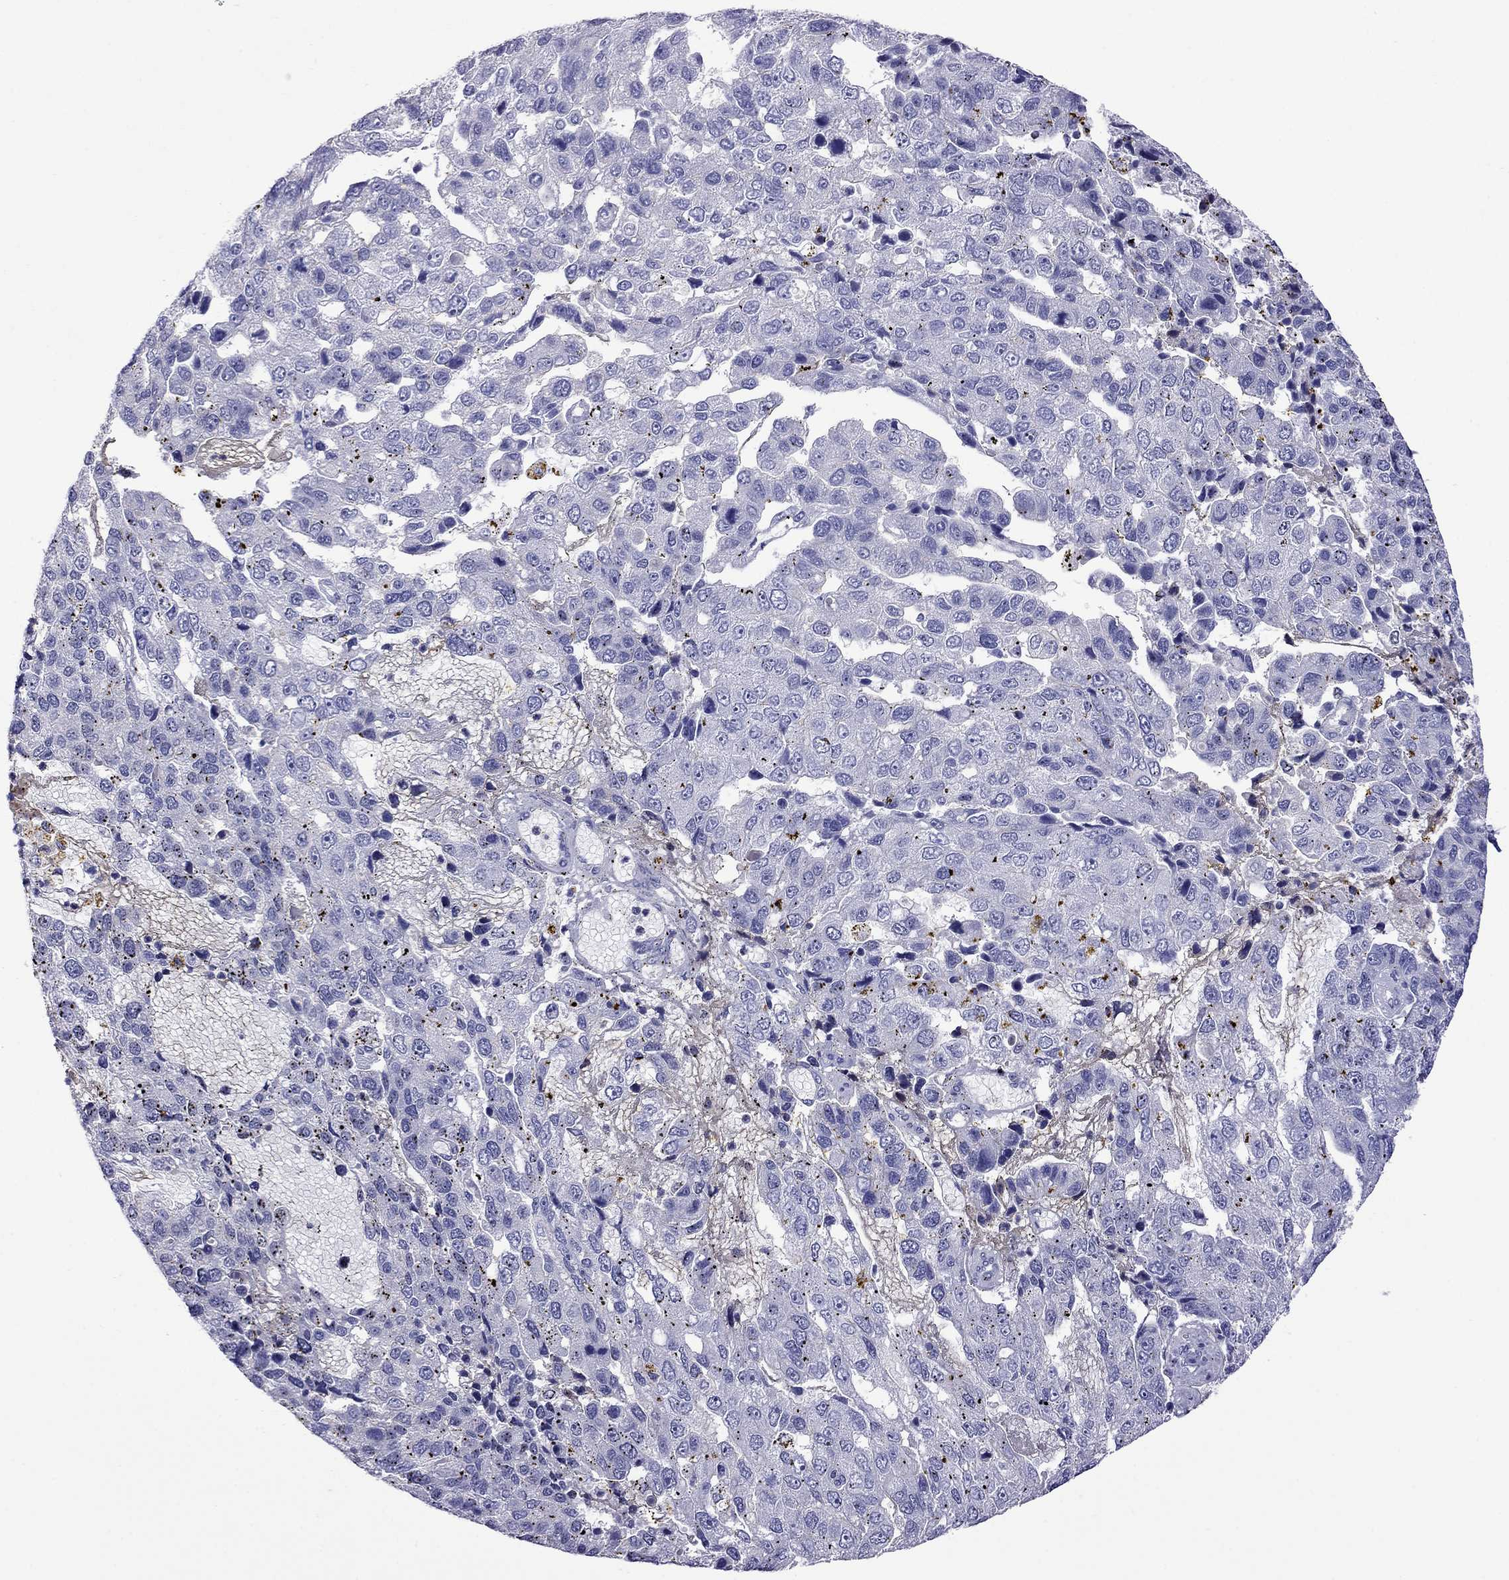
{"staining": {"intensity": "negative", "quantity": "none", "location": "none"}, "tissue": "pancreatic cancer", "cell_type": "Tumor cells", "image_type": "cancer", "snomed": [{"axis": "morphology", "description": "Adenocarcinoma, NOS"}, {"axis": "topography", "description": "Pancreas"}], "caption": "DAB immunohistochemical staining of human adenocarcinoma (pancreatic) displays no significant staining in tumor cells.", "gene": "STAR", "patient": {"sex": "female", "age": 61}}